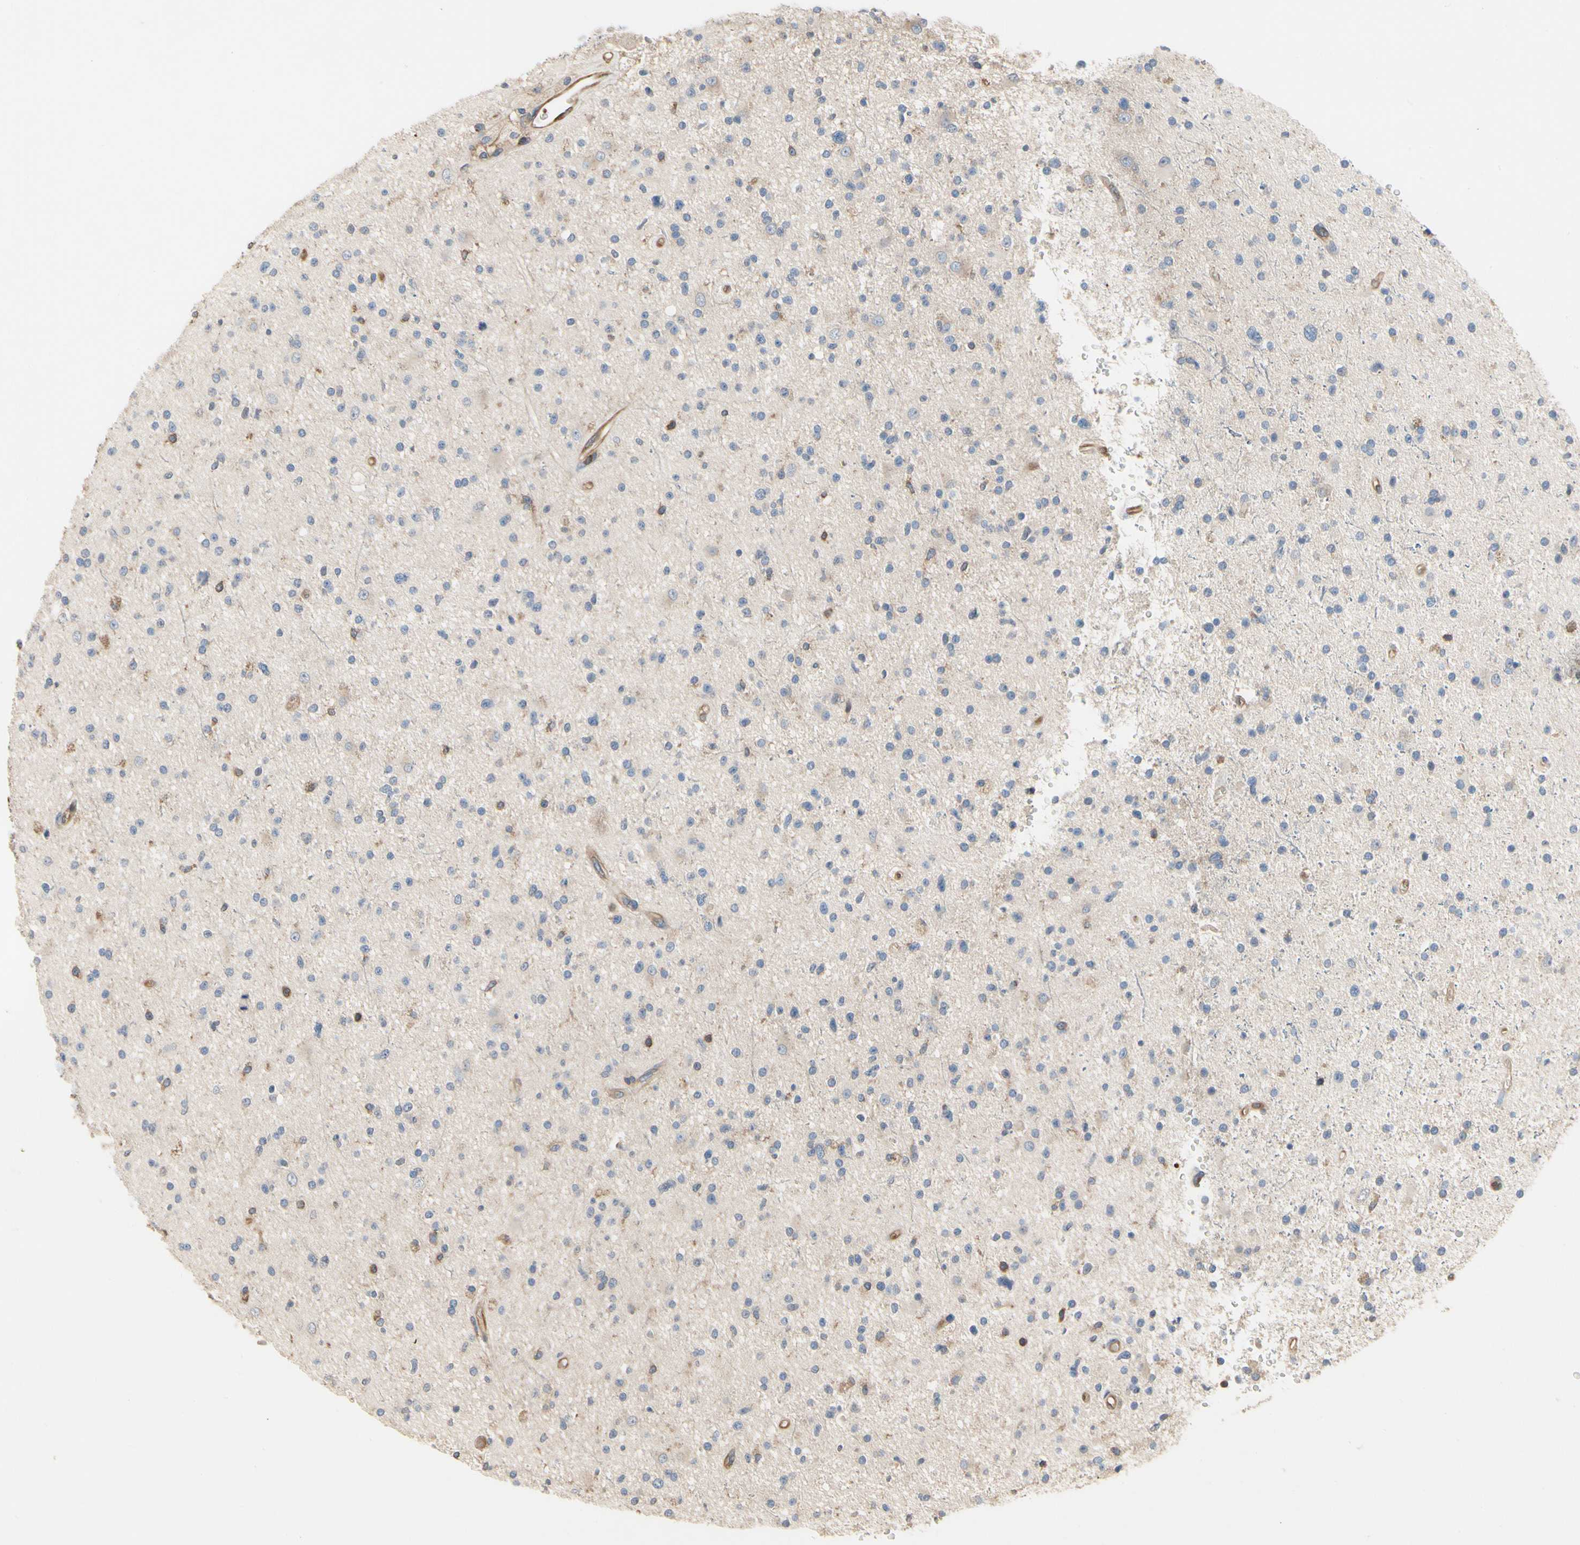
{"staining": {"intensity": "moderate", "quantity": "<25%", "location": "cytoplasmic/membranous"}, "tissue": "glioma", "cell_type": "Tumor cells", "image_type": "cancer", "snomed": [{"axis": "morphology", "description": "Glioma, malignant, High grade"}, {"axis": "topography", "description": "Brain"}], "caption": "Glioma stained with a protein marker shows moderate staining in tumor cells.", "gene": "PDZK1", "patient": {"sex": "male", "age": 33}}